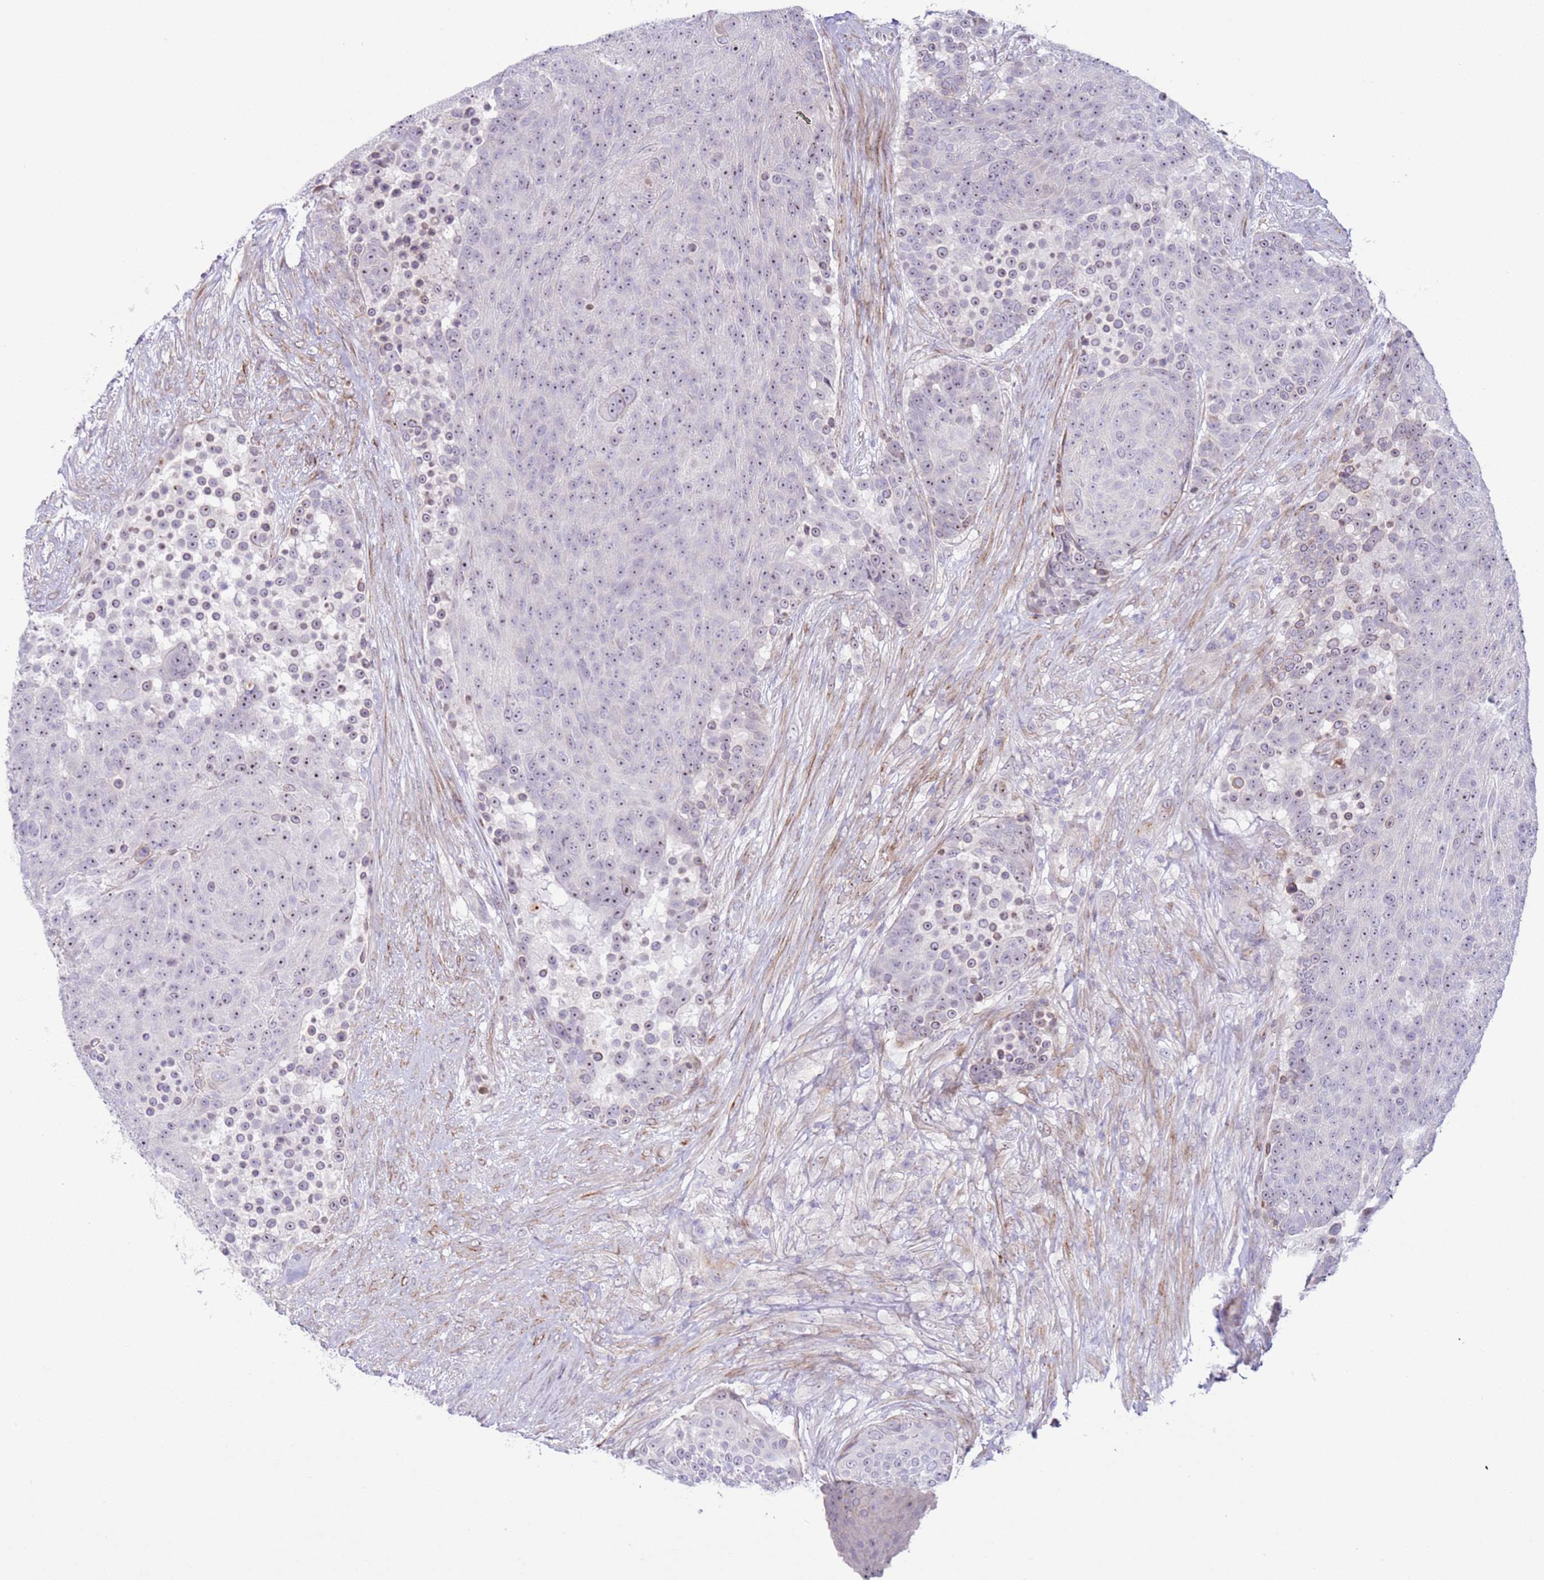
{"staining": {"intensity": "weak", "quantity": "25%-75%", "location": "nuclear"}, "tissue": "urothelial cancer", "cell_type": "Tumor cells", "image_type": "cancer", "snomed": [{"axis": "morphology", "description": "Urothelial carcinoma, High grade"}, {"axis": "topography", "description": "Urinary bladder"}], "caption": "Brown immunohistochemical staining in high-grade urothelial carcinoma demonstrates weak nuclear positivity in approximately 25%-75% of tumor cells. (Stains: DAB in brown, nuclei in blue, Microscopy: brightfield microscopy at high magnification).", "gene": "HEATR1", "patient": {"sex": "female", "age": 63}}